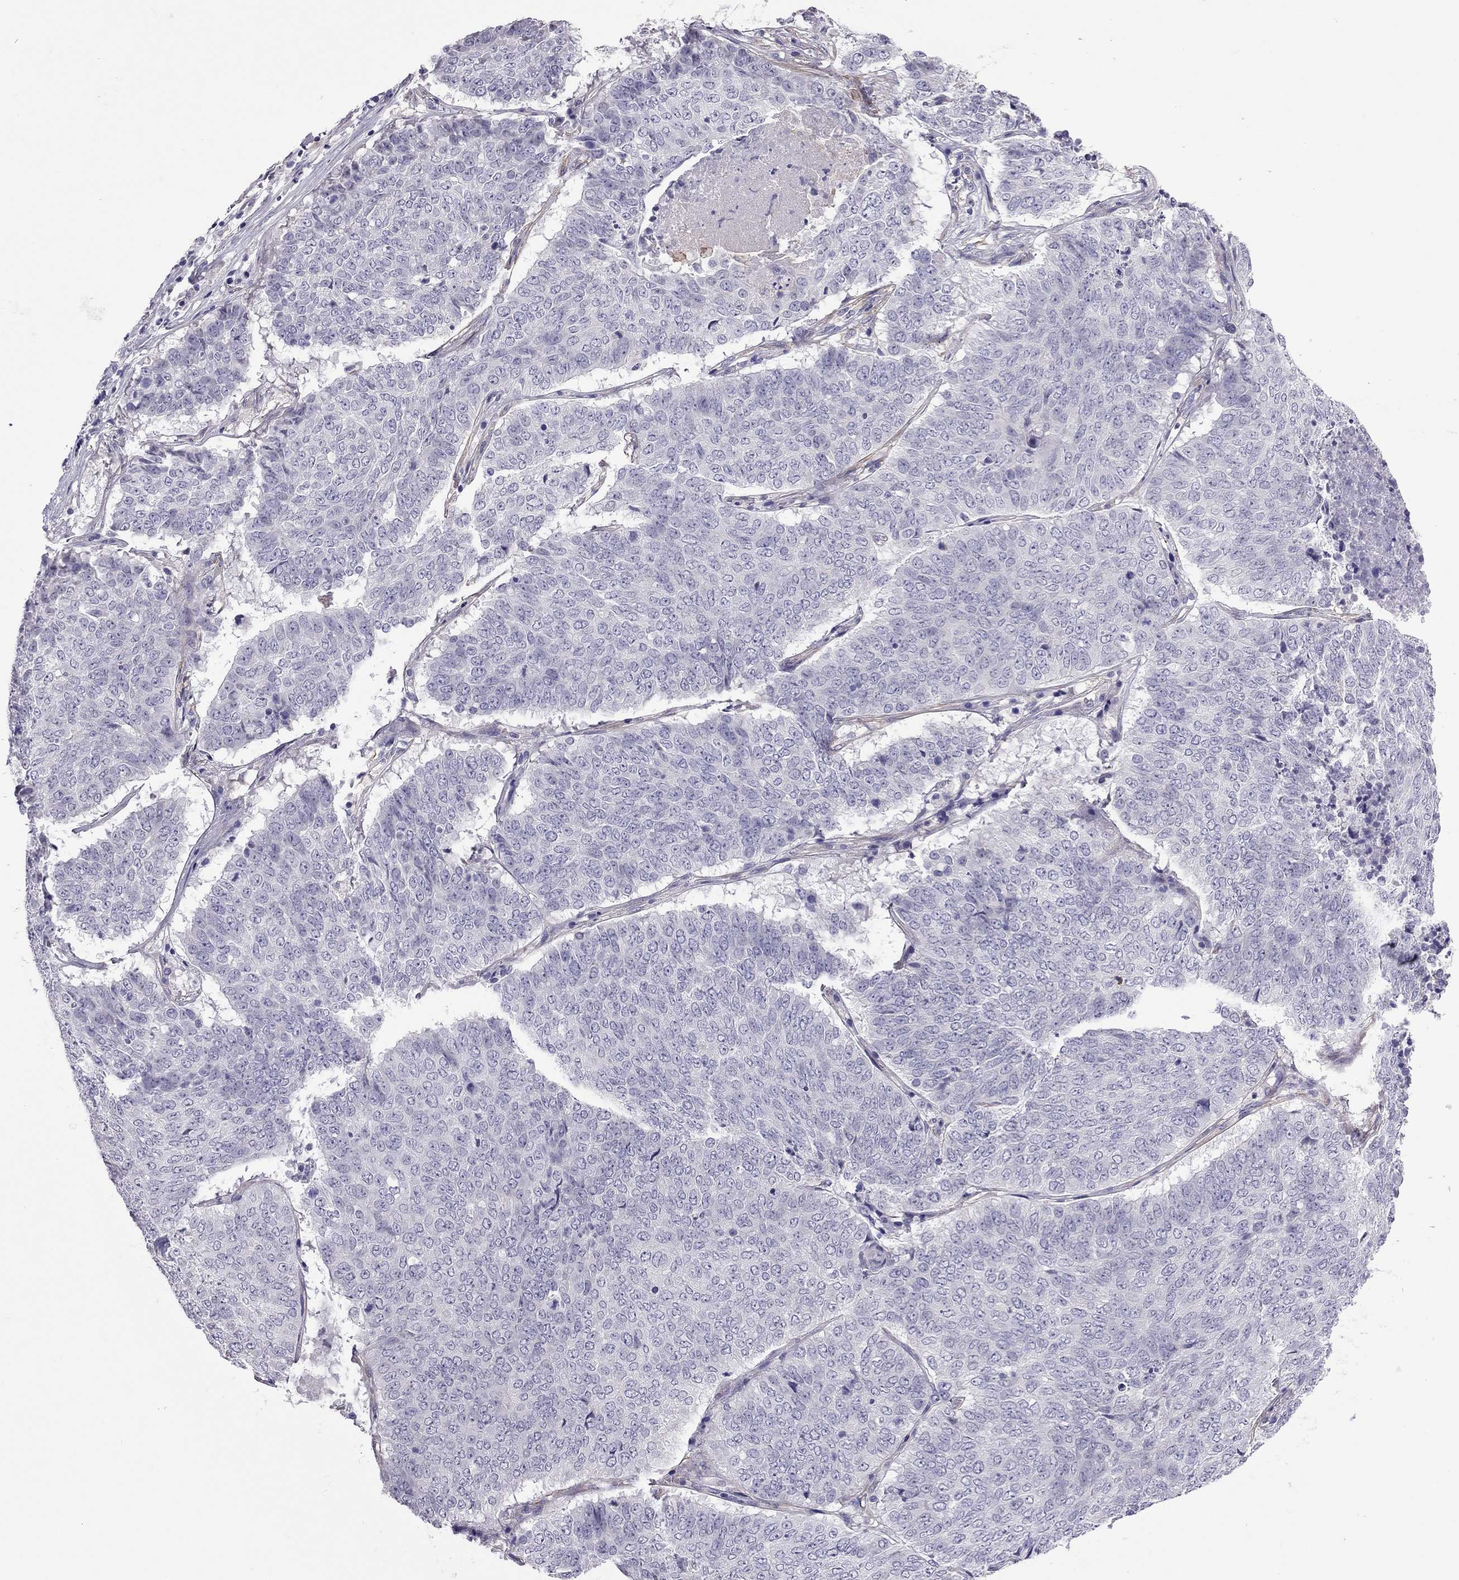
{"staining": {"intensity": "negative", "quantity": "none", "location": "none"}, "tissue": "lung cancer", "cell_type": "Tumor cells", "image_type": "cancer", "snomed": [{"axis": "morphology", "description": "Squamous cell carcinoma, NOS"}, {"axis": "topography", "description": "Lung"}], "caption": "A histopathology image of squamous cell carcinoma (lung) stained for a protein exhibits no brown staining in tumor cells. (Stains: DAB (3,3'-diaminobenzidine) immunohistochemistry with hematoxylin counter stain, Microscopy: brightfield microscopy at high magnification).", "gene": "SLC16A8", "patient": {"sex": "male", "age": 64}}